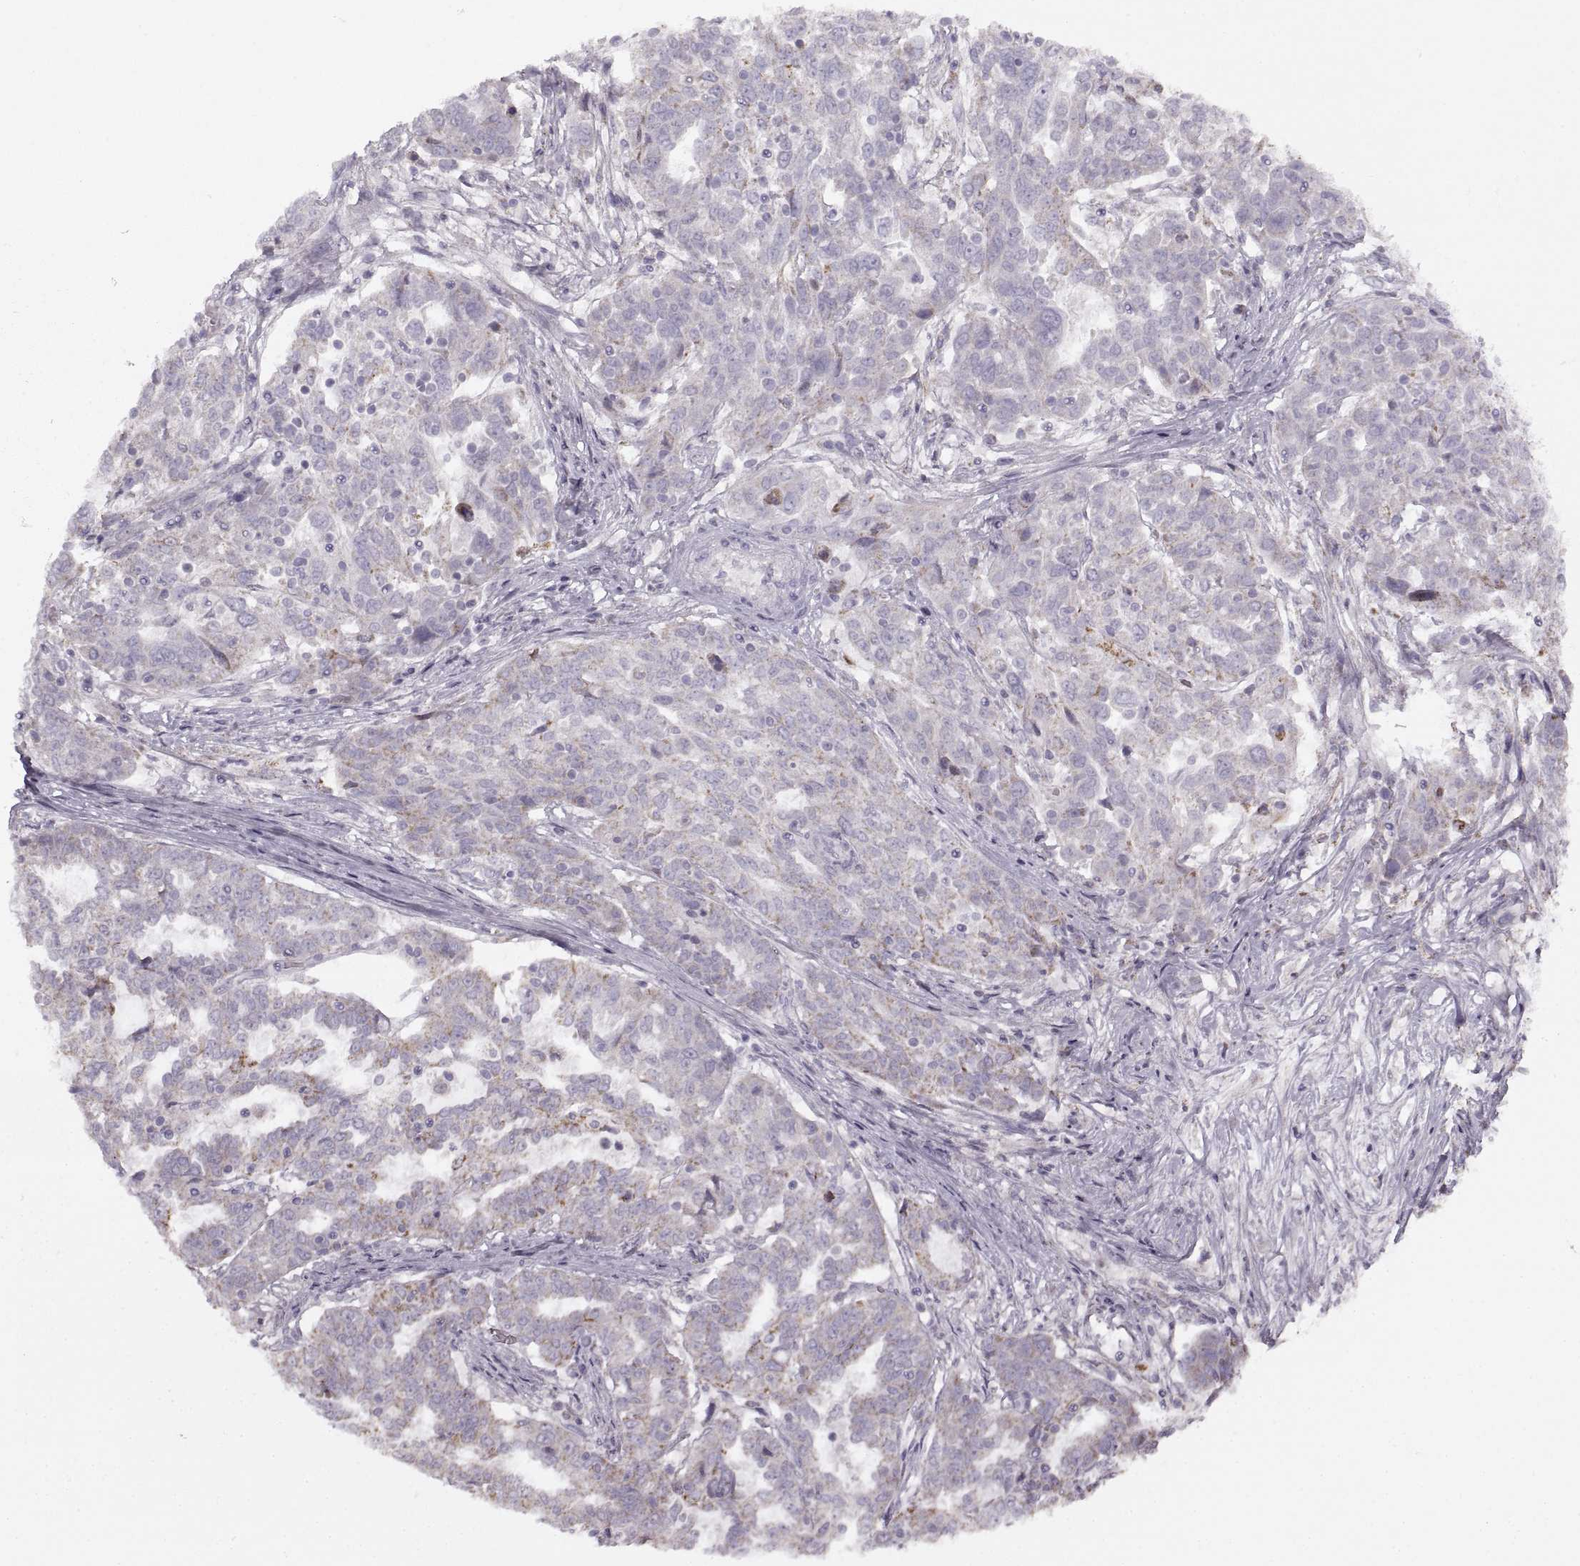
{"staining": {"intensity": "moderate", "quantity": "25%-75%", "location": "cytoplasmic/membranous"}, "tissue": "ovarian cancer", "cell_type": "Tumor cells", "image_type": "cancer", "snomed": [{"axis": "morphology", "description": "Cystadenocarcinoma, serous, NOS"}, {"axis": "topography", "description": "Ovary"}], "caption": "Tumor cells demonstrate moderate cytoplasmic/membranous expression in approximately 25%-75% of cells in ovarian cancer (serous cystadenocarcinoma).", "gene": "PIERCE1", "patient": {"sex": "female", "age": 67}}